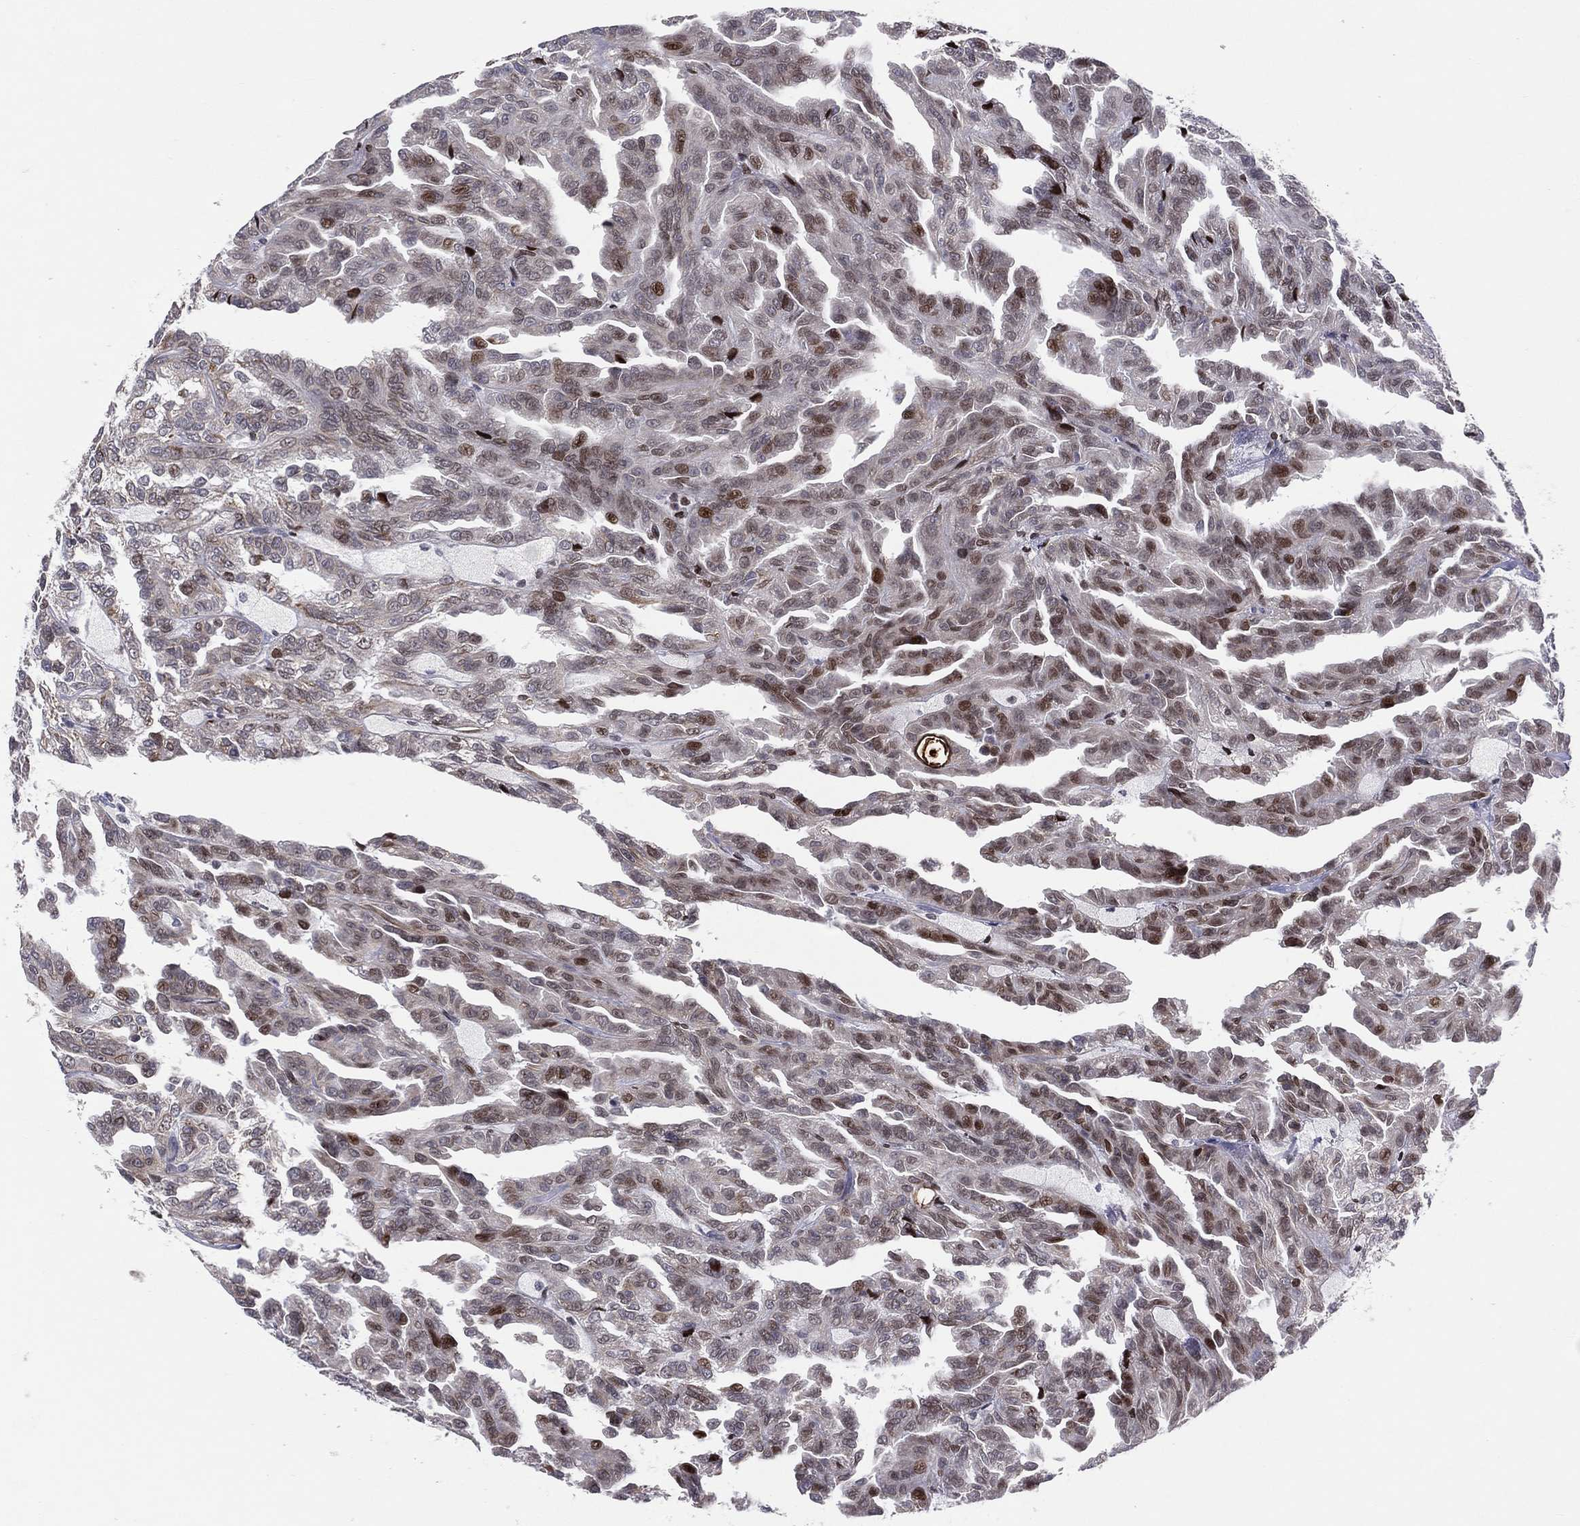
{"staining": {"intensity": "moderate", "quantity": "<25%", "location": "nuclear"}, "tissue": "renal cancer", "cell_type": "Tumor cells", "image_type": "cancer", "snomed": [{"axis": "morphology", "description": "Adenocarcinoma, NOS"}, {"axis": "topography", "description": "Kidney"}], "caption": "Protein analysis of adenocarcinoma (renal) tissue displays moderate nuclear expression in approximately <25% of tumor cells.", "gene": "DBF4B", "patient": {"sex": "male", "age": 79}}